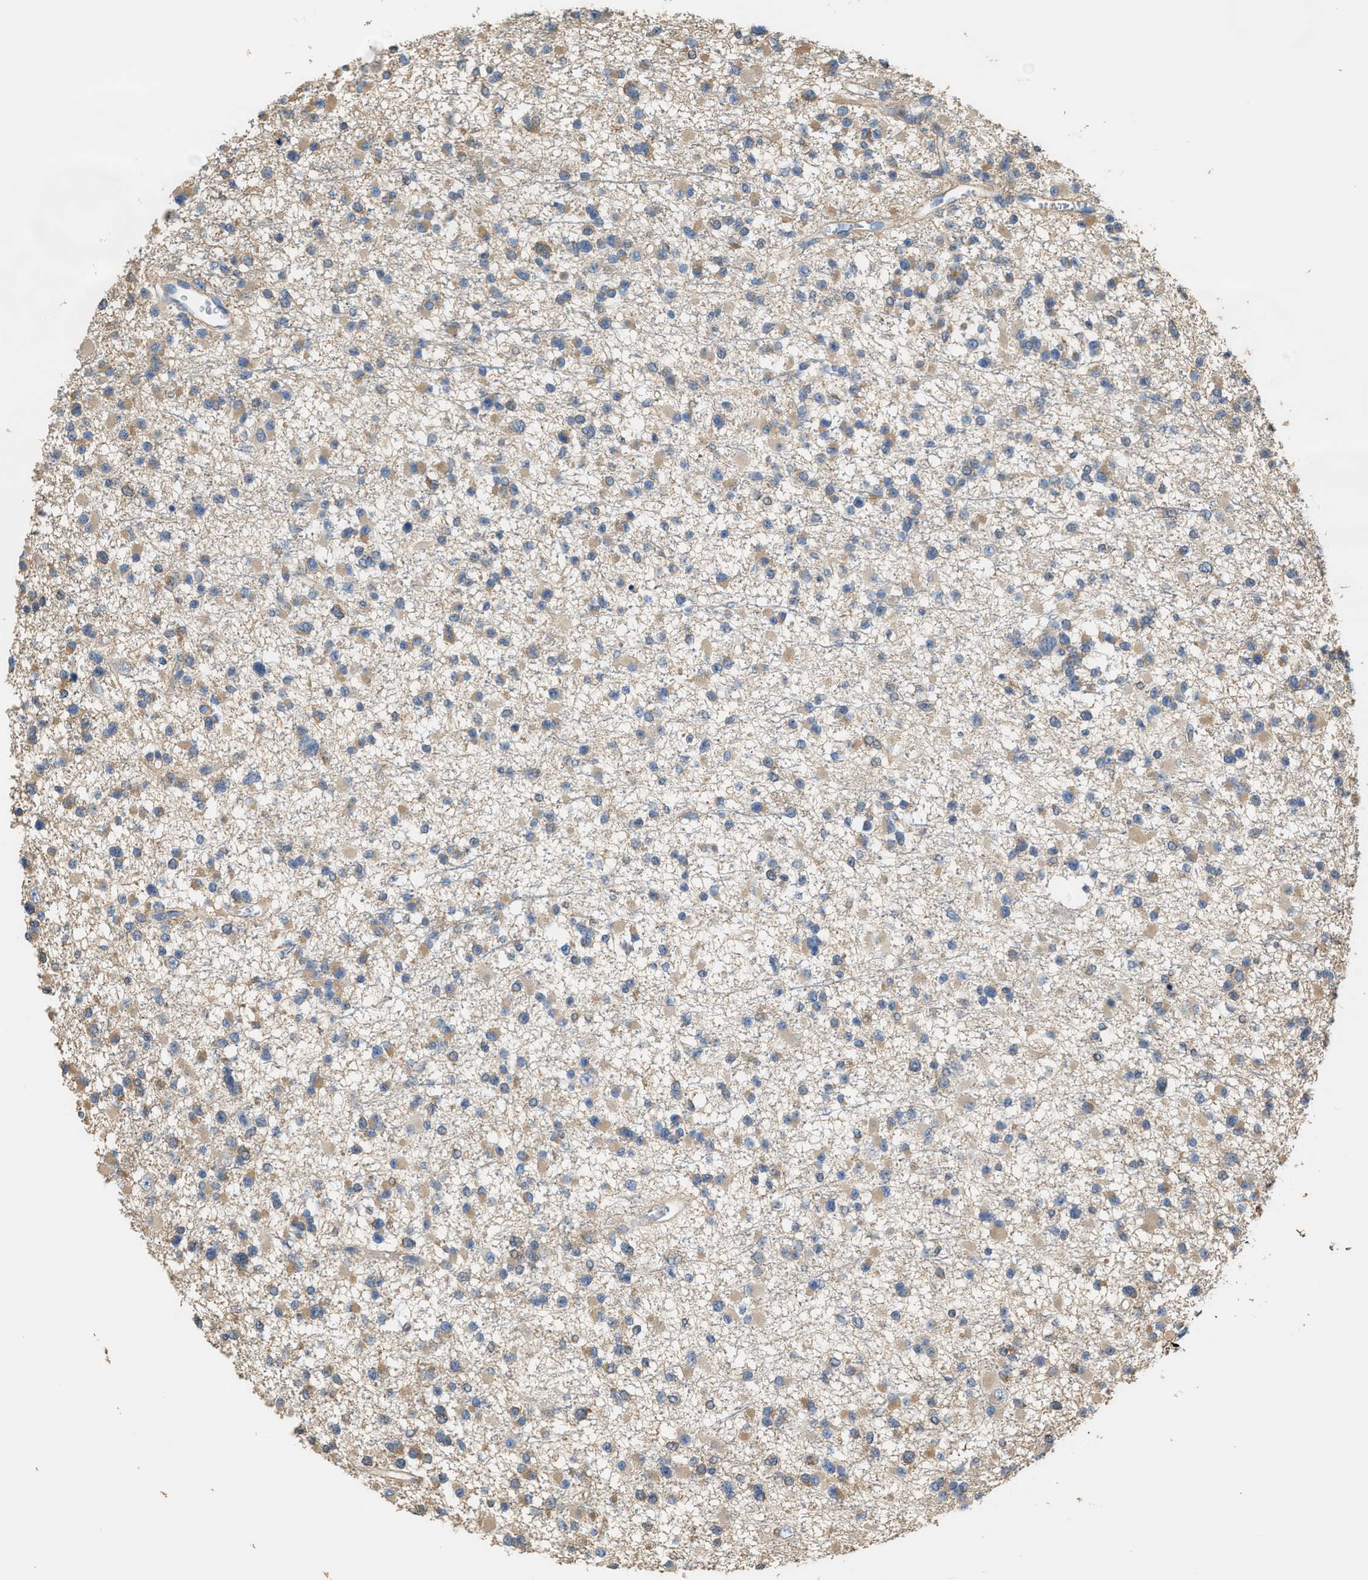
{"staining": {"intensity": "weak", "quantity": "25%-75%", "location": "cytoplasmic/membranous"}, "tissue": "glioma", "cell_type": "Tumor cells", "image_type": "cancer", "snomed": [{"axis": "morphology", "description": "Glioma, malignant, Low grade"}, {"axis": "topography", "description": "Brain"}], "caption": "This is an image of immunohistochemistry staining of malignant low-grade glioma, which shows weak expression in the cytoplasmic/membranous of tumor cells.", "gene": "ATIC", "patient": {"sex": "female", "age": 22}}